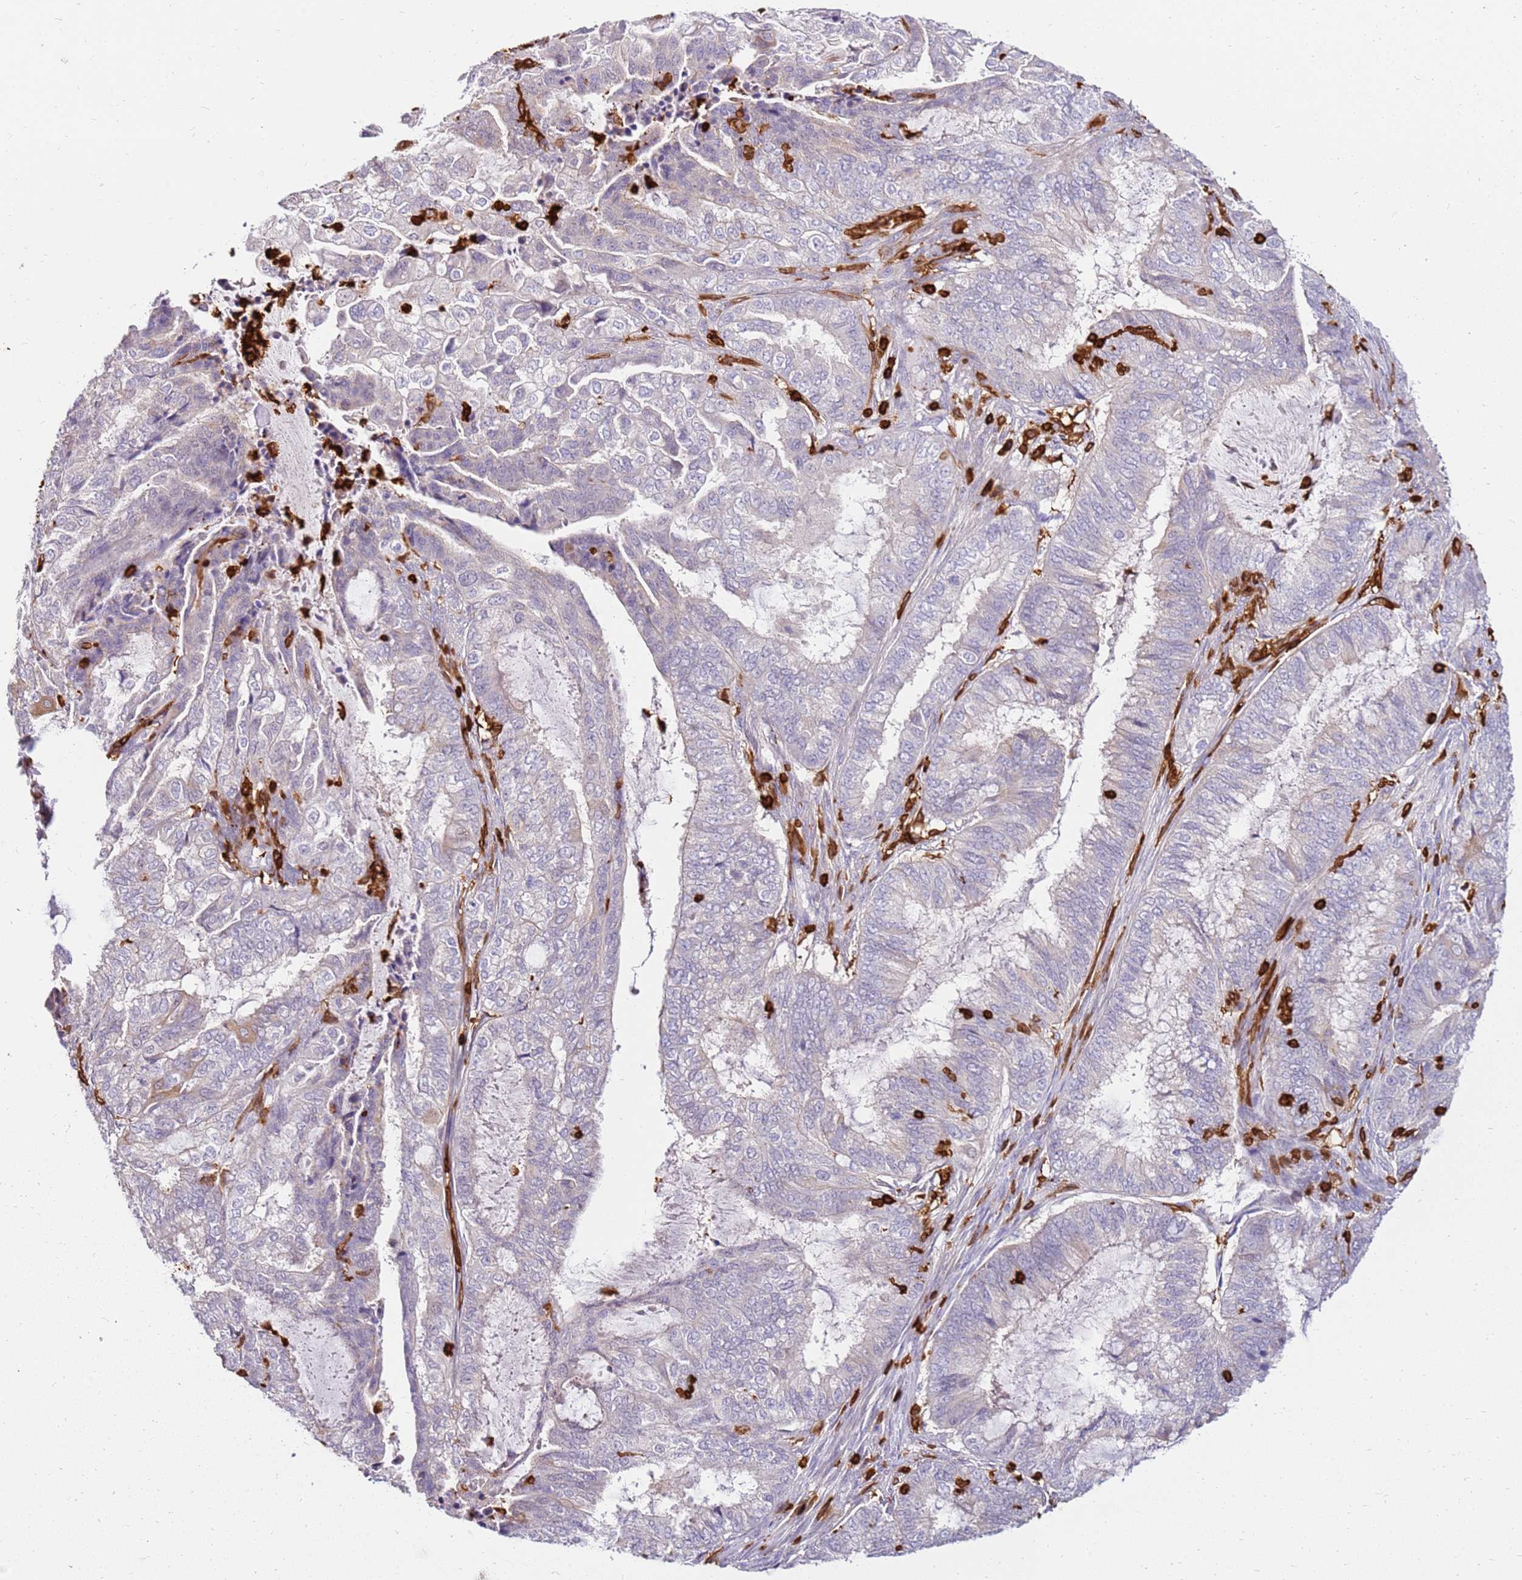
{"staining": {"intensity": "negative", "quantity": "none", "location": "none"}, "tissue": "endometrial cancer", "cell_type": "Tumor cells", "image_type": "cancer", "snomed": [{"axis": "morphology", "description": "Adenocarcinoma, NOS"}, {"axis": "topography", "description": "Endometrium"}], "caption": "A micrograph of endometrial cancer stained for a protein demonstrates no brown staining in tumor cells.", "gene": "CORO1A", "patient": {"sex": "female", "age": 51}}